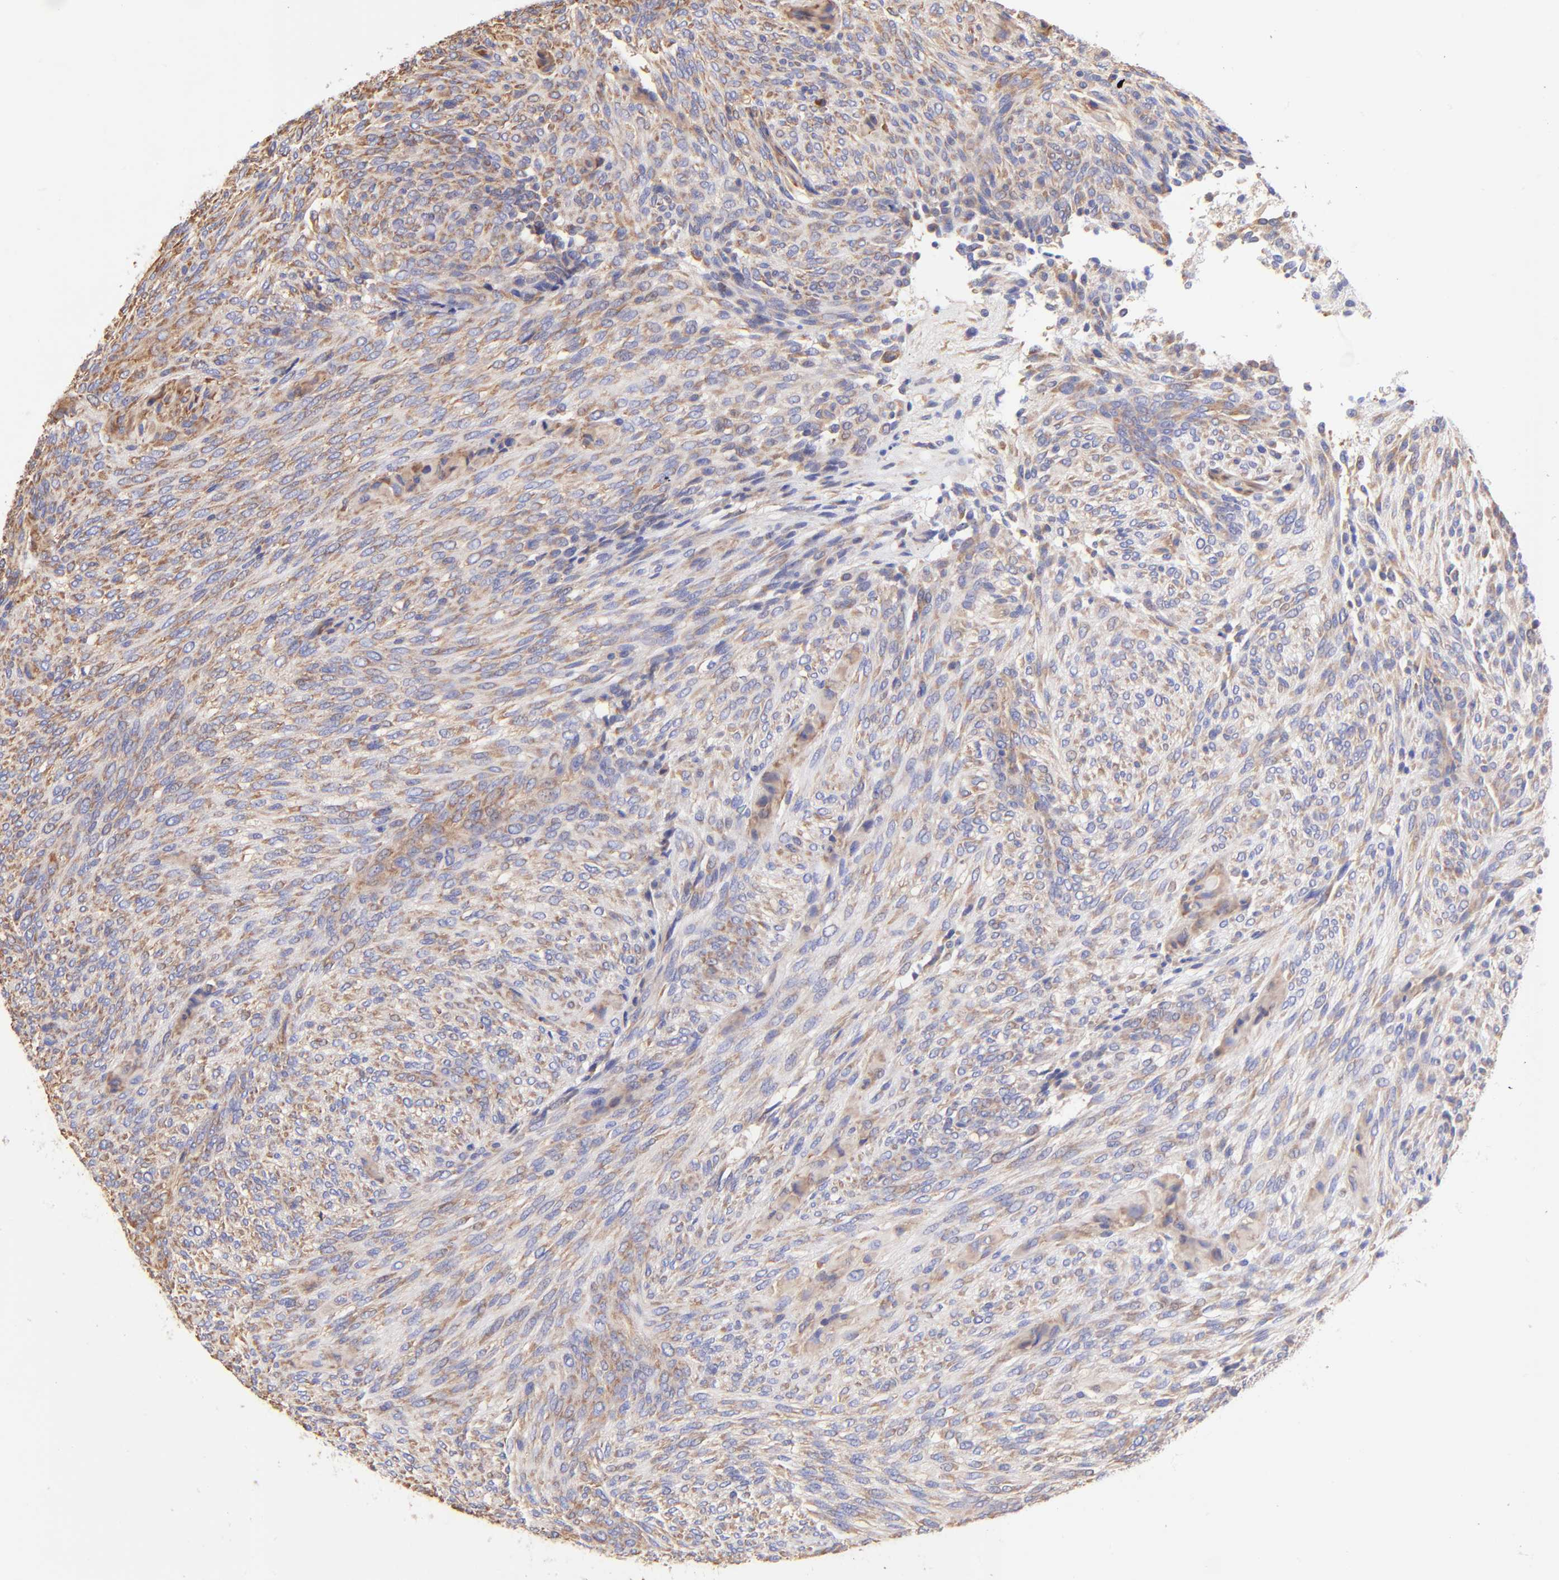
{"staining": {"intensity": "weak", "quantity": "25%-75%", "location": "cytoplasmic/membranous"}, "tissue": "glioma", "cell_type": "Tumor cells", "image_type": "cancer", "snomed": [{"axis": "morphology", "description": "Glioma, malignant, High grade"}, {"axis": "topography", "description": "Cerebral cortex"}], "caption": "There is low levels of weak cytoplasmic/membranous expression in tumor cells of high-grade glioma (malignant), as demonstrated by immunohistochemical staining (brown color).", "gene": "RPL30", "patient": {"sex": "female", "age": 55}}